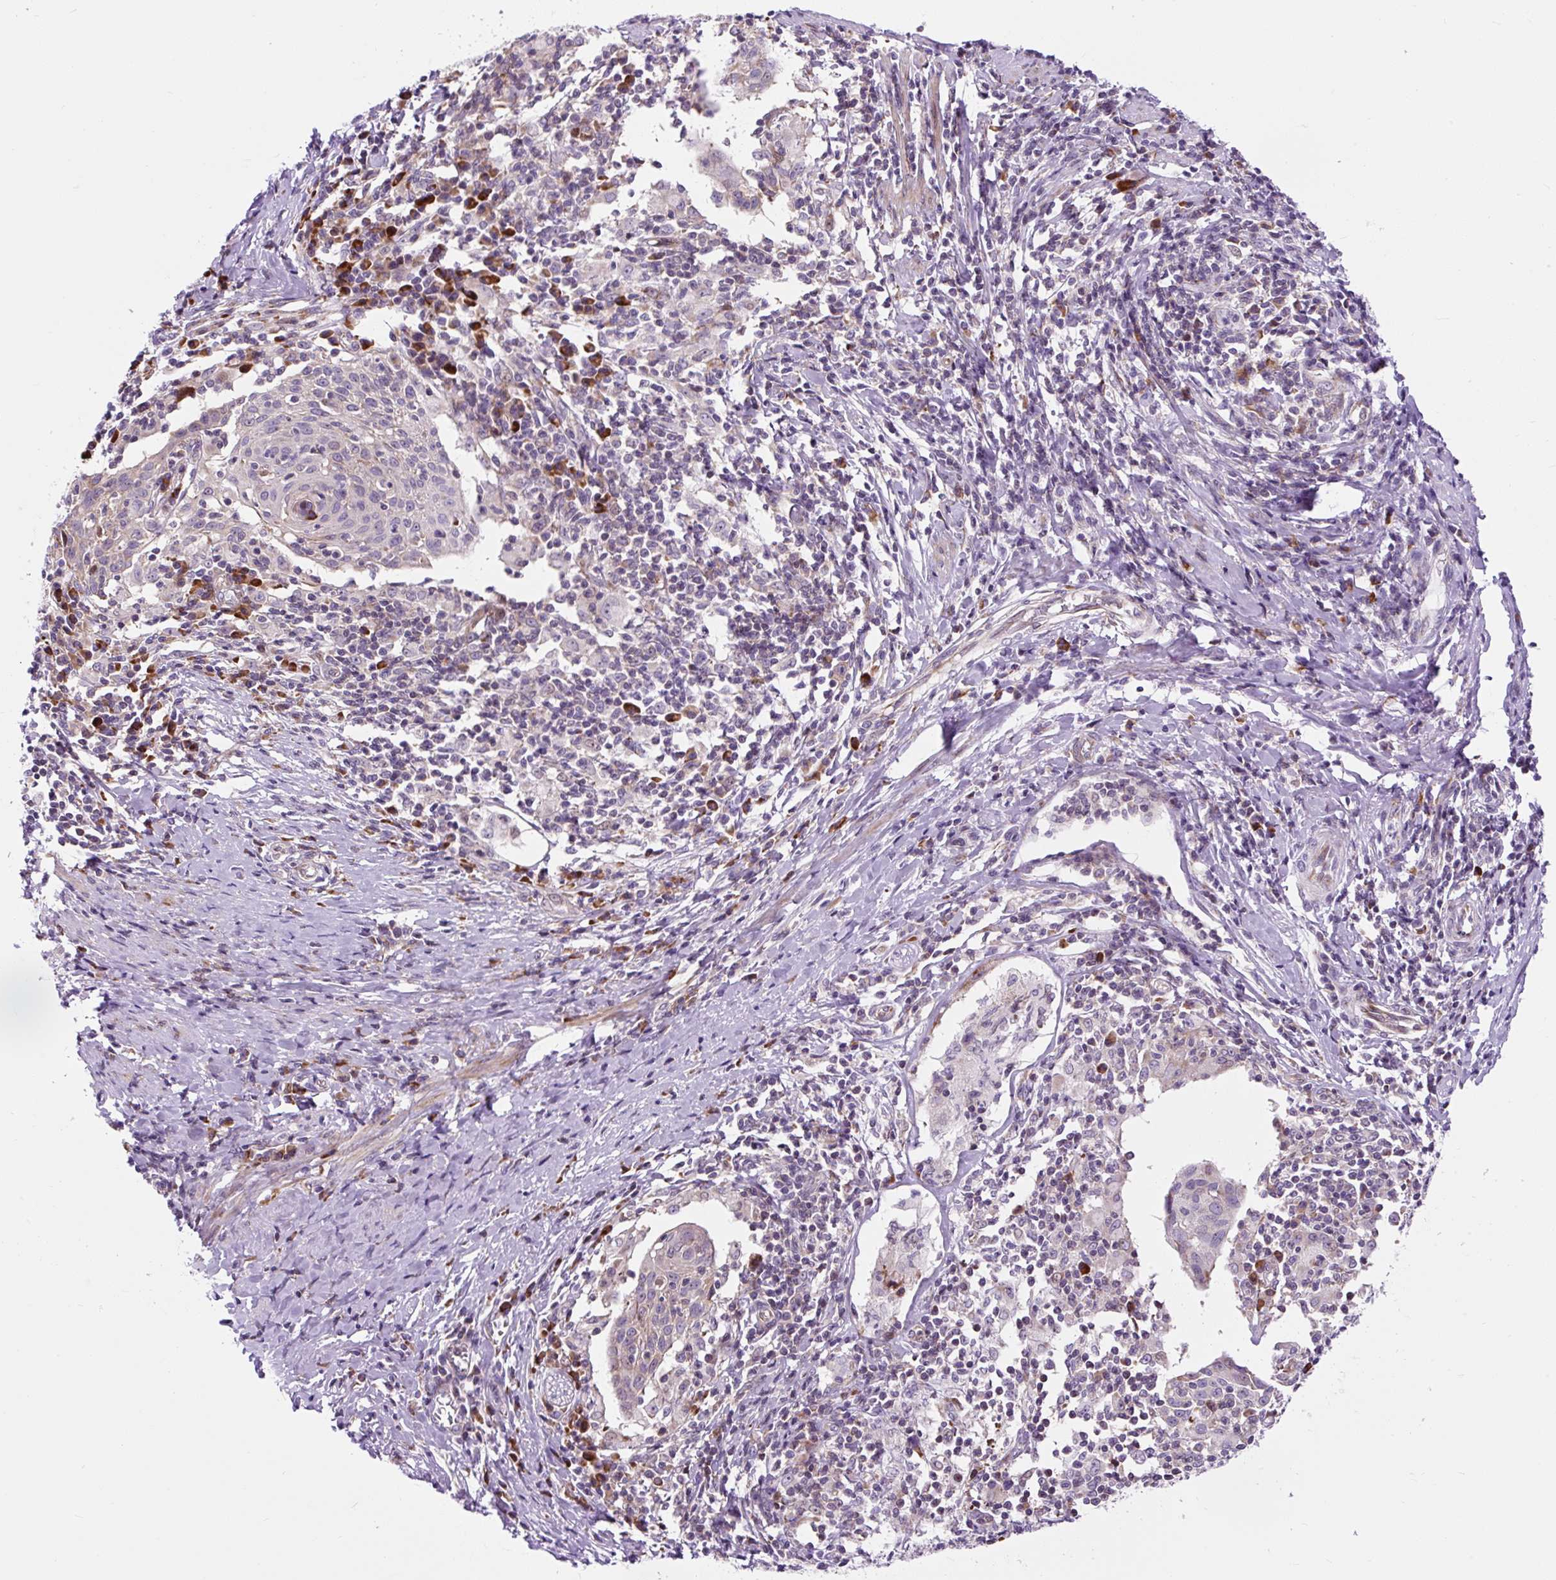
{"staining": {"intensity": "negative", "quantity": "none", "location": "none"}, "tissue": "cervical cancer", "cell_type": "Tumor cells", "image_type": "cancer", "snomed": [{"axis": "morphology", "description": "Squamous cell carcinoma, NOS"}, {"axis": "topography", "description": "Cervix"}], "caption": "Cervical squamous cell carcinoma was stained to show a protein in brown. There is no significant expression in tumor cells.", "gene": "CISD3", "patient": {"sex": "female", "age": 52}}